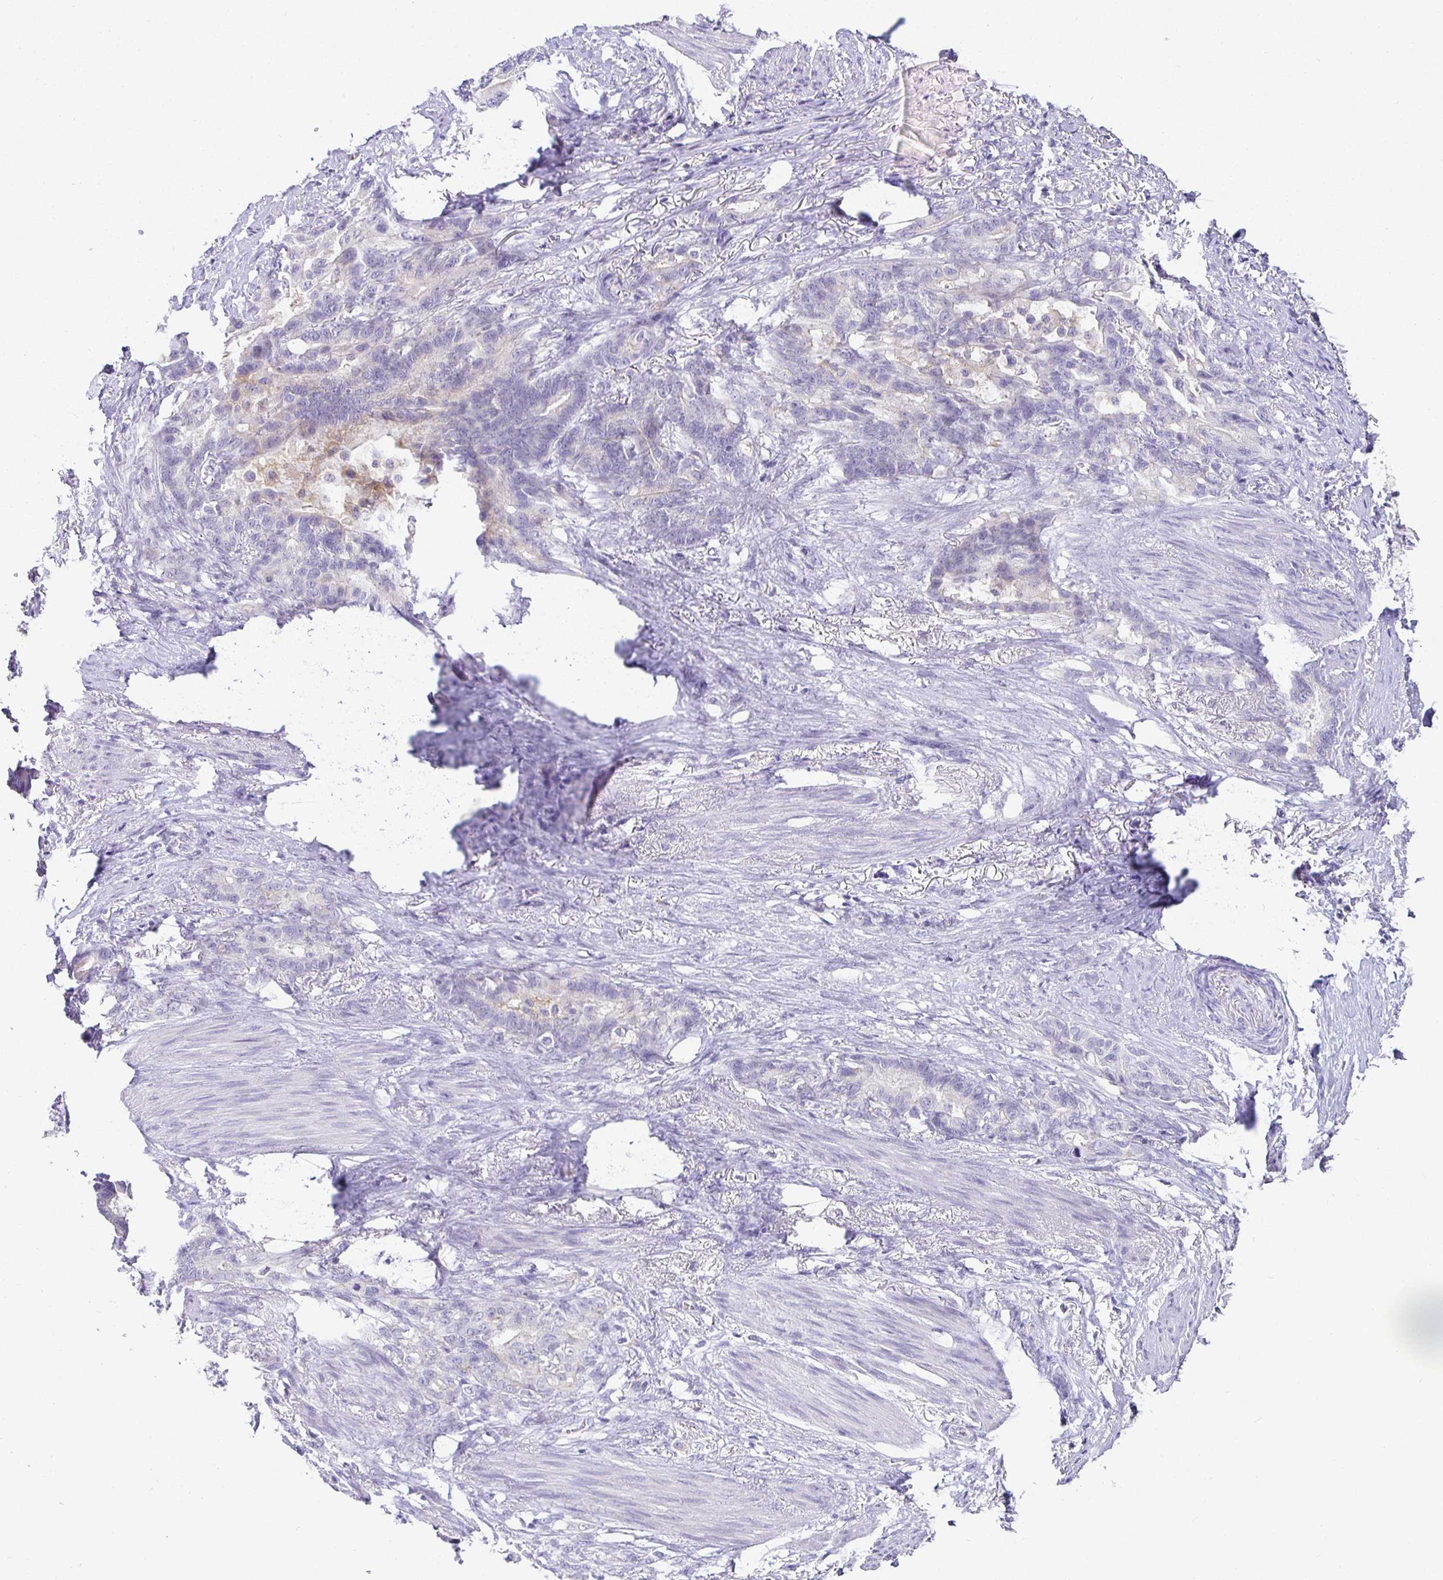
{"staining": {"intensity": "negative", "quantity": "none", "location": "none"}, "tissue": "stomach cancer", "cell_type": "Tumor cells", "image_type": "cancer", "snomed": [{"axis": "morphology", "description": "Normal tissue, NOS"}, {"axis": "morphology", "description": "Adenocarcinoma, NOS"}, {"axis": "topography", "description": "Esophagus"}, {"axis": "topography", "description": "Stomach, upper"}], "caption": "Micrograph shows no significant protein positivity in tumor cells of adenocarcinoma (stomach).", "gene": "SIRPA", "patient": {"sex": "male", "age": 62}}